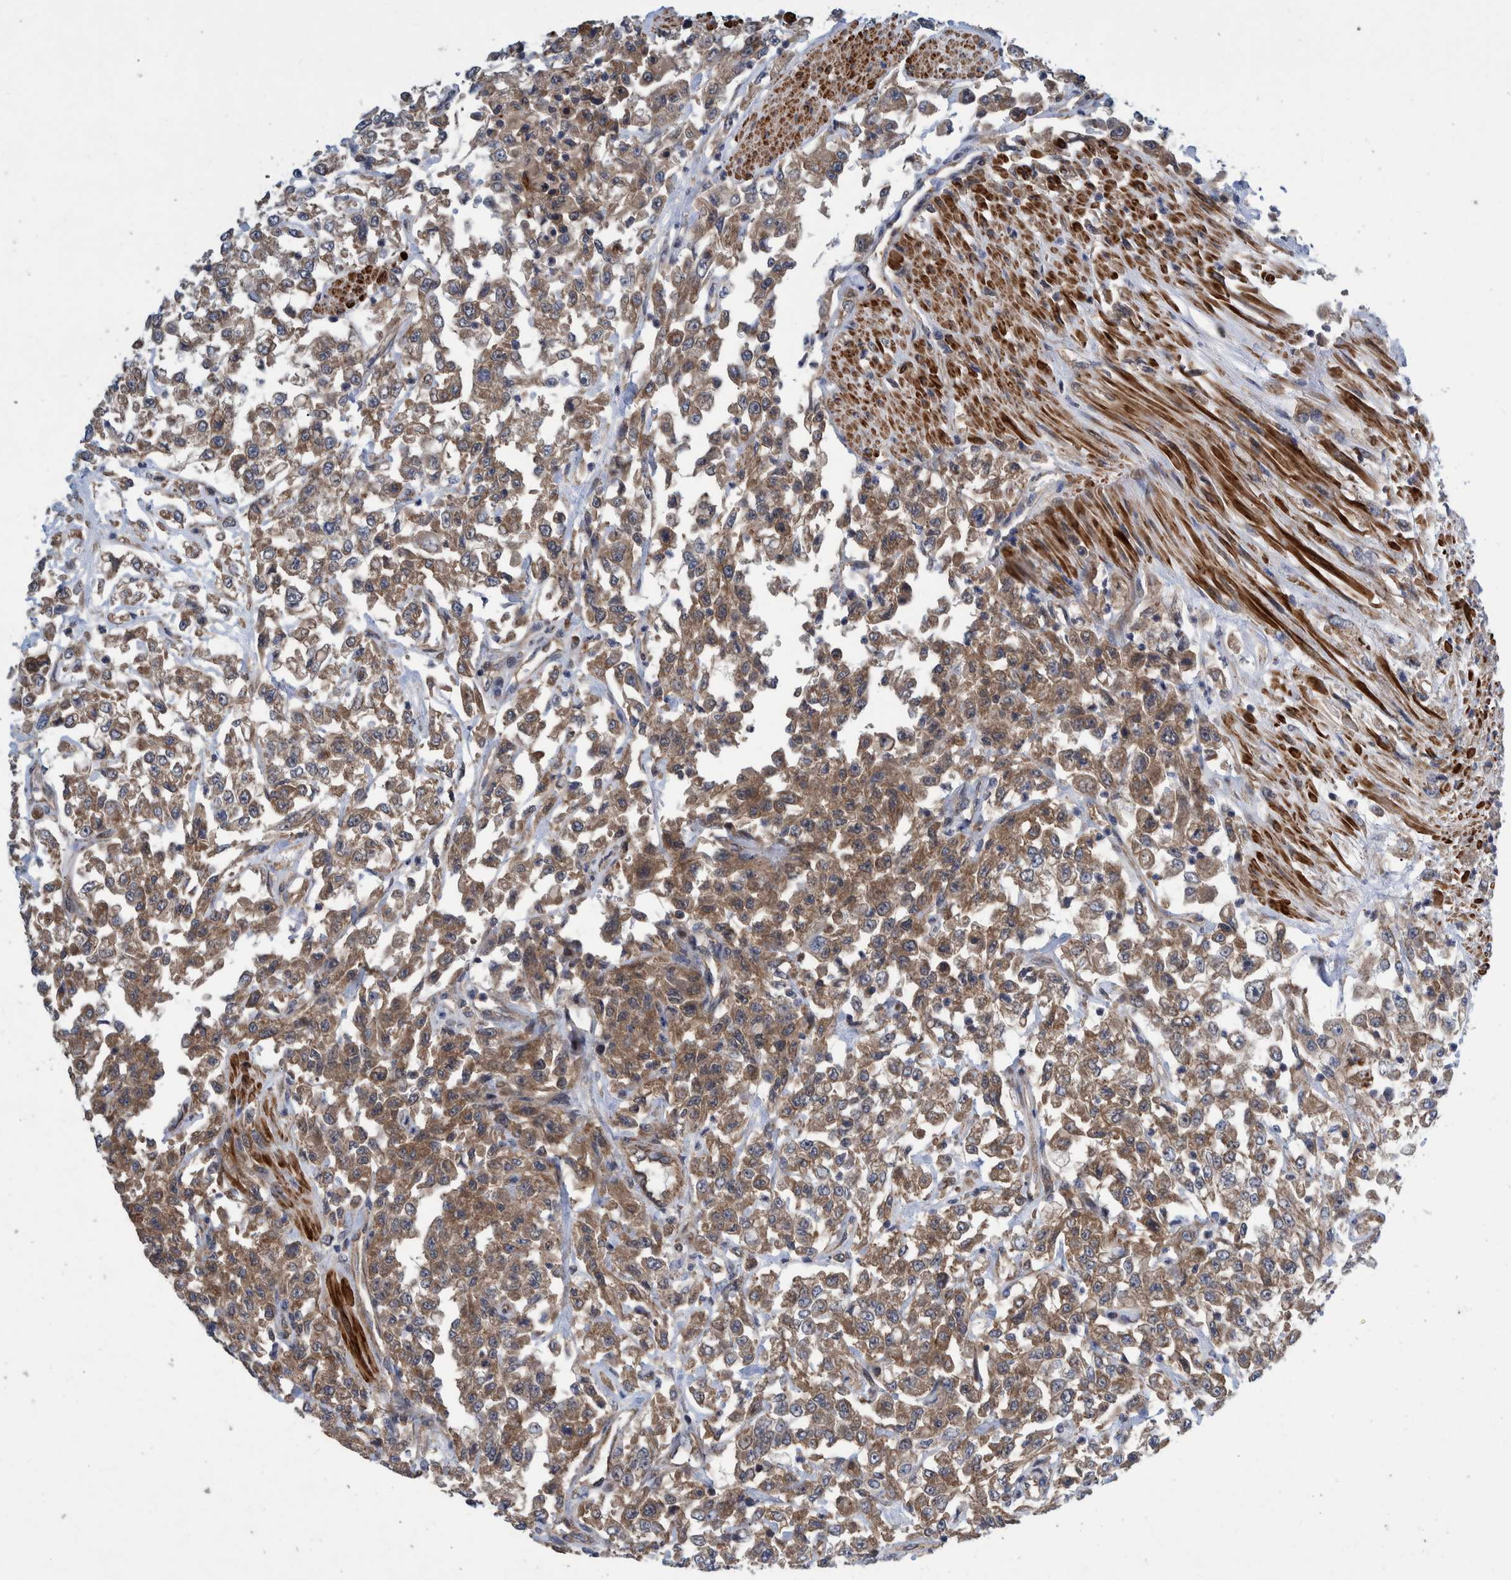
{"staining": {"intensity": "moderate", "quantity": ">75%", "location": "cytoplasmic/membranous"}, "tissue": "urothelial cancer", "cell_type": "Tumor cells", "image_type": "cancer", "snomed": [{"axis": "morphology", "description": "Urothelial carcinoma, High grade"}, {"axis": "topography", "description": "Urinary bladder"}], "caption": "Protein analysis of urothelial cancer tissue exhibits moderate cytoplasmic/membranous staining in approximately >75% of tumor cells. The staining is performed using DAB brown chromogen to label protein expression. The nuclei are counter-stained blue using hematoxylin.", "gene": "GRPEL2", "patient": {"sex": "male", "age": 46}}